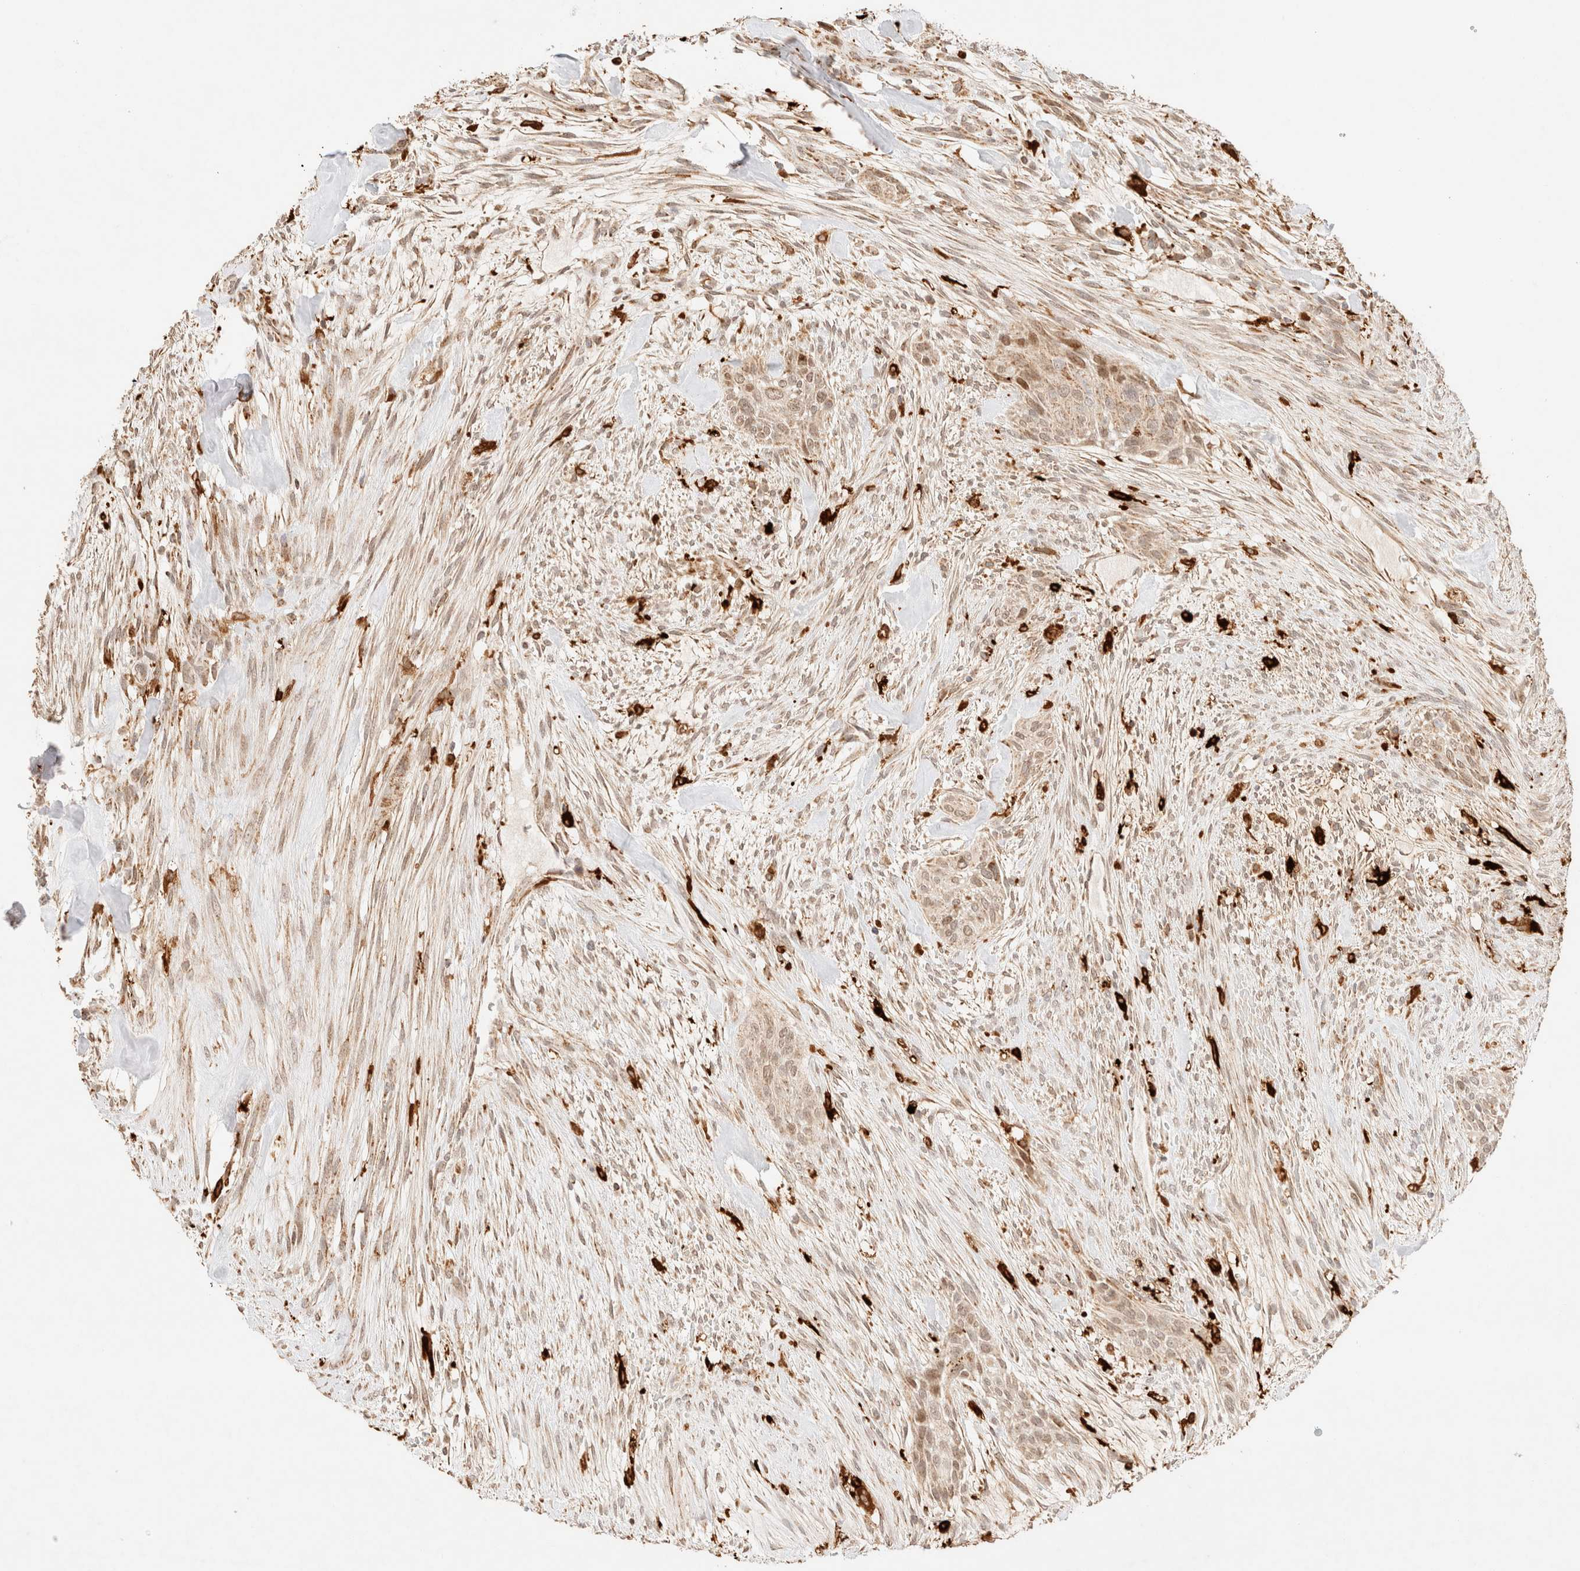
{"staining": {"intensity": "weak", "quantity": "<25%", "location": "cytoplasmic/membranous"}, "tissue": "urothelial cancer", "cell_type": "Tumor cells", "image_type": "cancer", "snomed": [{"axis": "morphology", "description": "Urothelial carcinoma, High grade"}, {"axis": "topography", "description": "Urinary bladder"}], "caption": "The photomicrograph displays no significant expression in tumor cells of urothelial cancer. (DAB (3,3'-diaminobenzidine) immunohistochemistry (IHC) with hematoxylin counter stain).", "gene": "TACO1", "patient": {"sex": "male", "age": 35}}